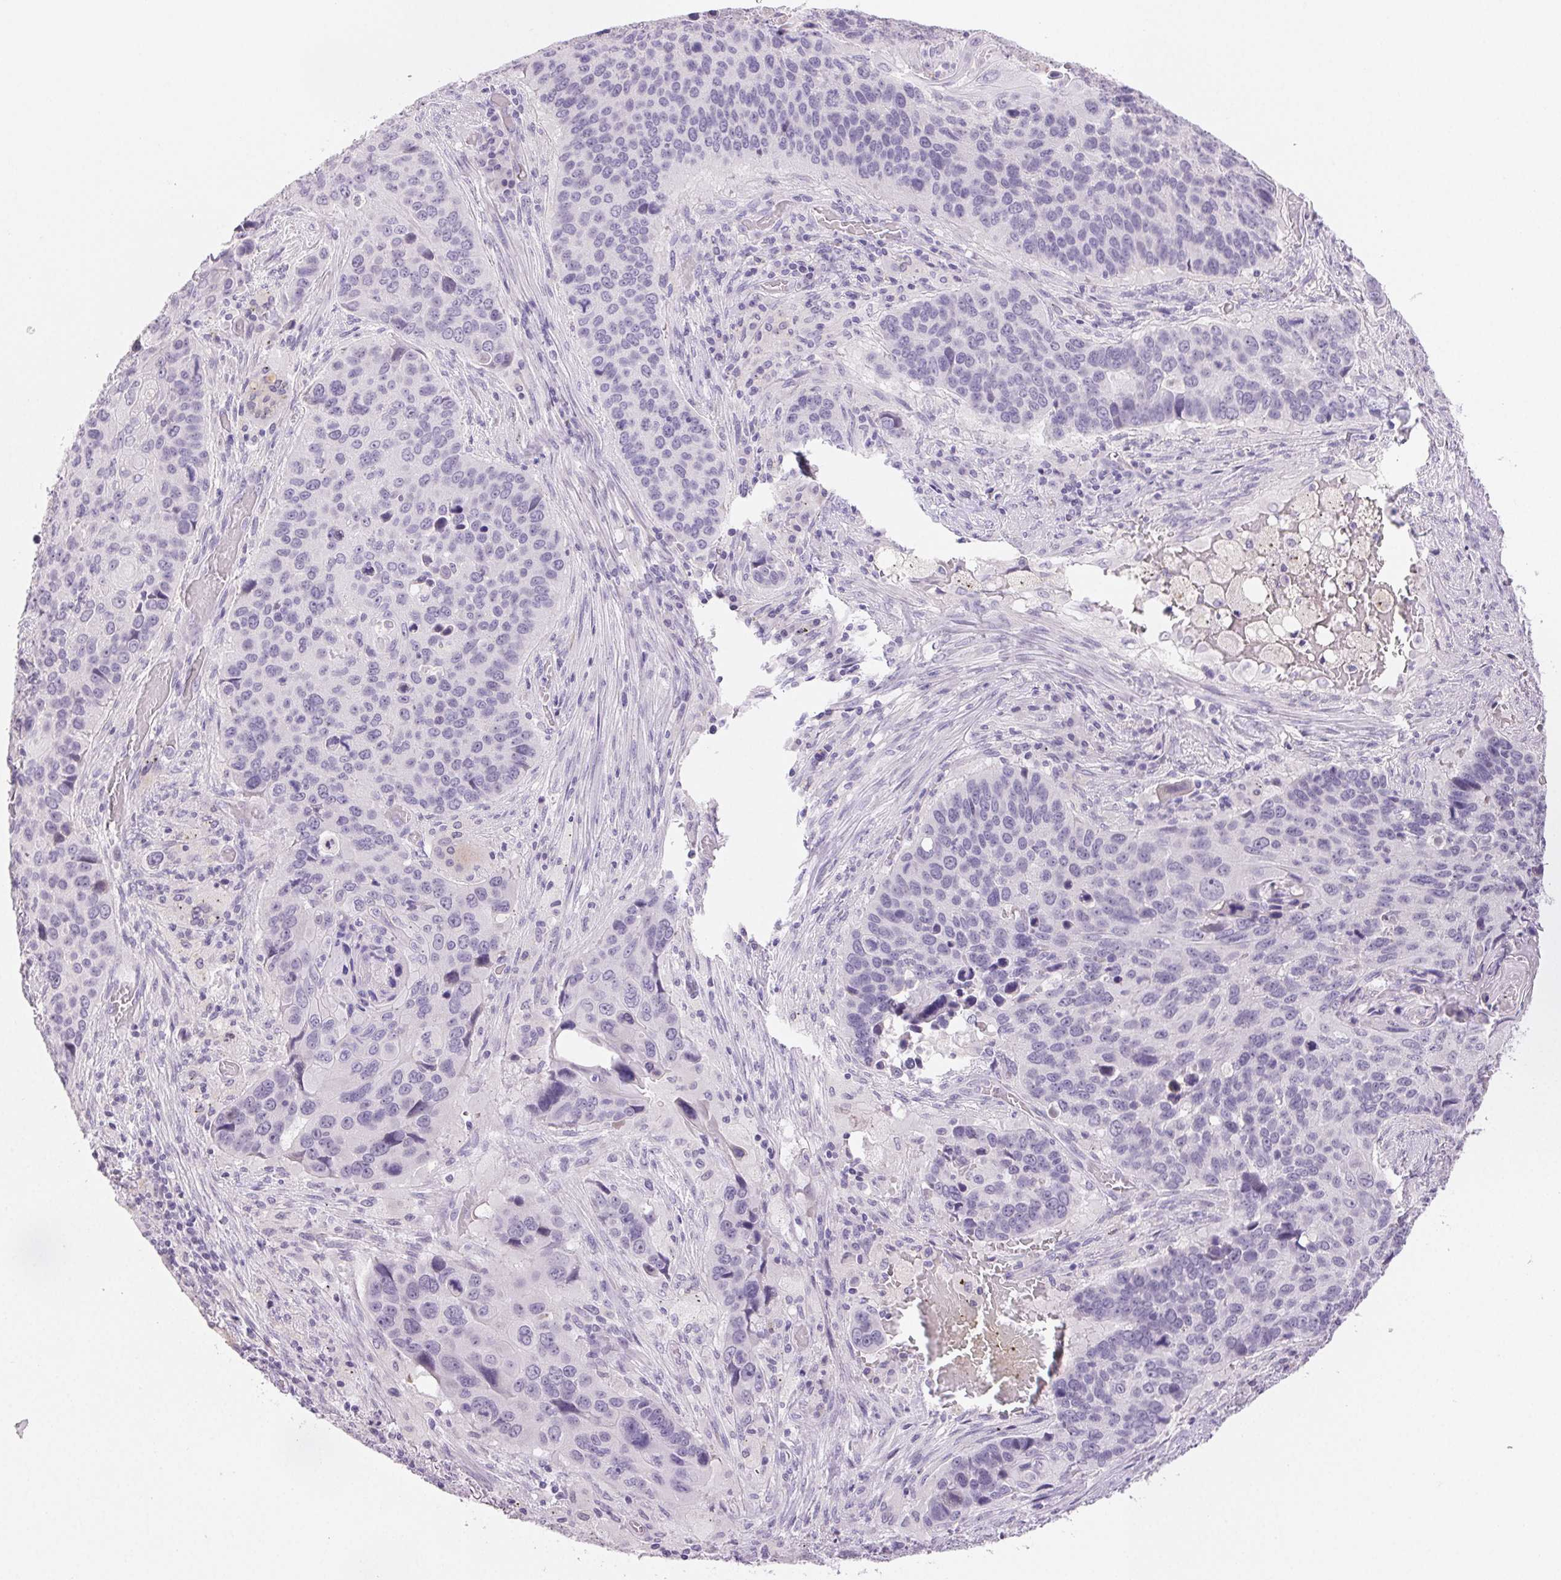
{"staining": {"intensity": "negative", "quantity": "none", "location": "none"}, "tissue": "lung cancer", "cell_type": "Tumor cells", "image_type": "cancer", "snomed": [{"axis": "morphology", "description": "Squamous cell carcinoma, NOS"}, {"axis": "topography", "description": "Lung"}], "caption": "High power microscopy histopathology image of an IHC histopathology image of lung squamous cell carcinoma, revealing no significant staining in tumor cells. (DAB (3,3'-diaminobenzidine) IHC visualized using brightfield microscopy, high magnification).", "gene": "BPIFB2", "patient": {"sex": "male", "age": 68}}